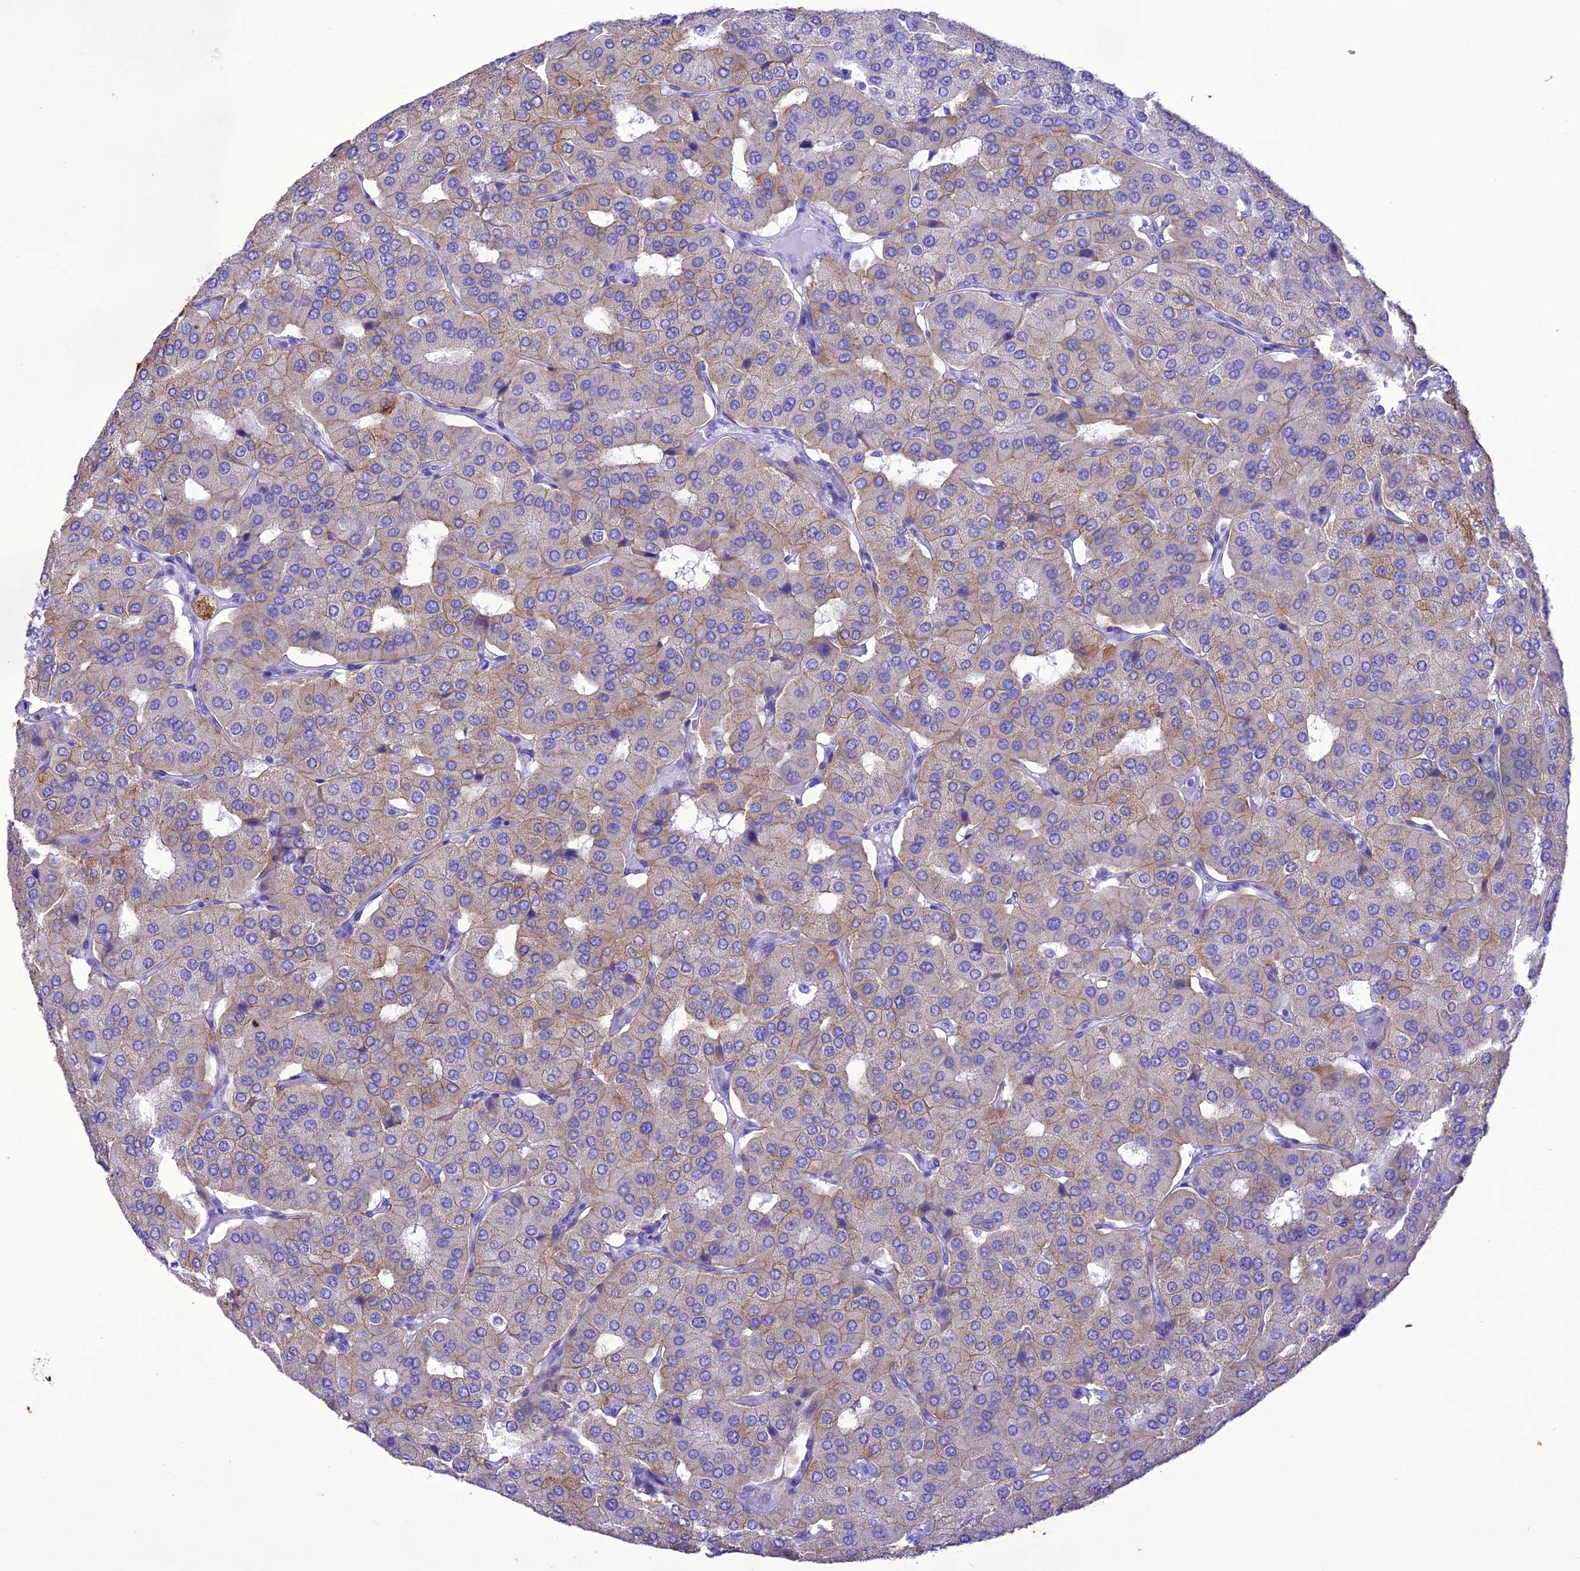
{"staining": {"intensity": "weak", "quantity": "25%-75%", "location": "cytoplasmic/membranous"}, "tissue": "parathyroid gland", "cell_type": "Glandular cells", "image_type": "normal", "snomed": [{"axis": "morphology", "description": "Normal tissue, NOS"}, {"axis": "morphology", "description": "Adenoma, NOS"}, {"axis": "topography", "description": "Parathyroid gland"}], "caption": "IHC staining of normal parathyroid gland, which demonstrates low levels of weak cytoplasmic/membranous positivity in approximately 25%-75% of glandular cells indicating weak cytoplasmic/membranous protein staining. The staining was performed using DAB (3,3'-diaminobenzidine) (brown) for protein detection and nuclei were counterstained in hematoxylin (blue).", "gene": "VPS52", "patient": {"sex": "female", "age": 86}}